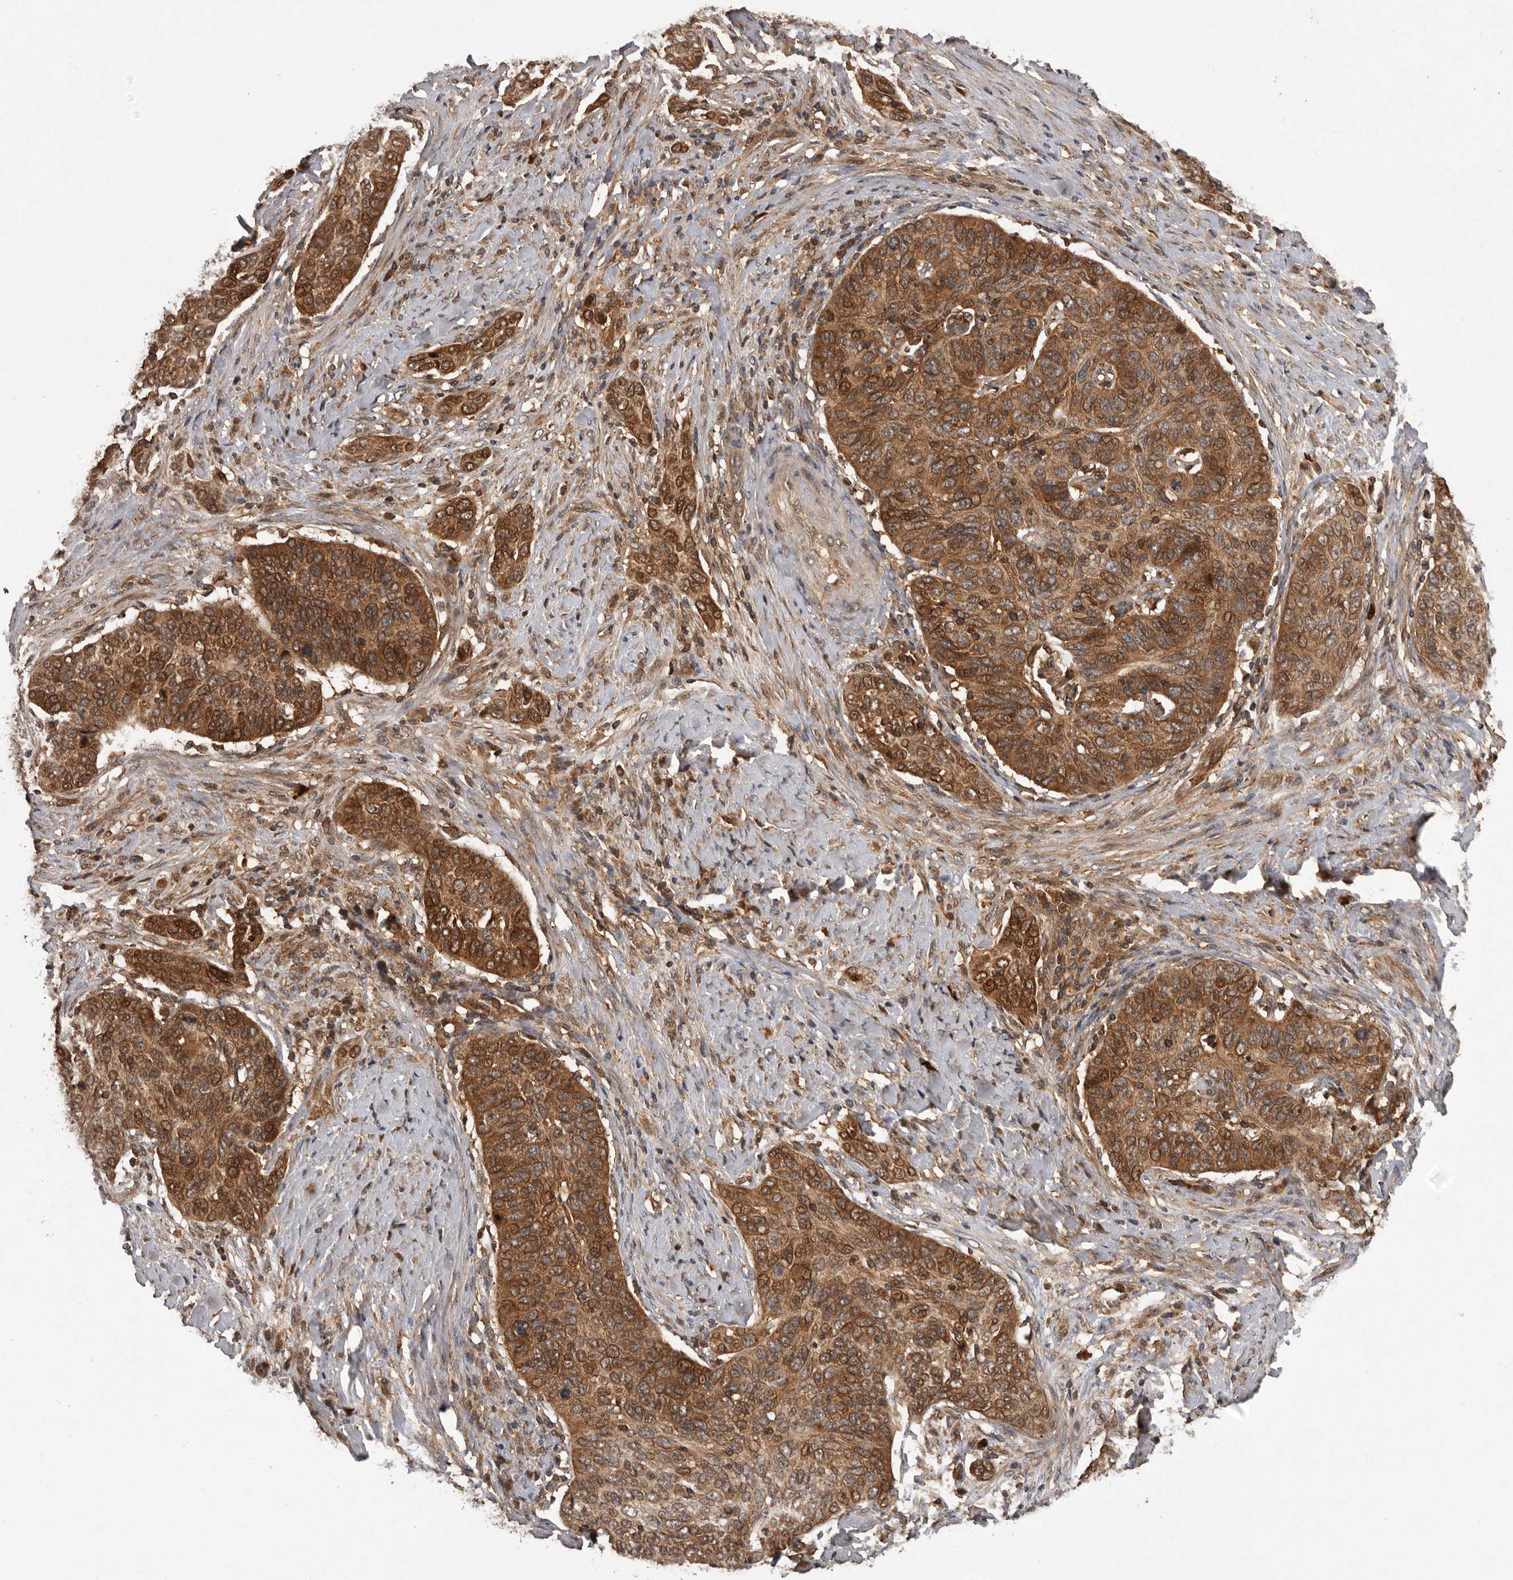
{"staining": {"intensity": "strong", "quantity": ">75%", "location": "cytoplasmic/membranous"}, "tissue": "cervical cancer", "cell_type": "Tumor cells", "image_type": "cancer", "snomed": [{"axis": "morphology", "description": "Squamous cell carcinoma, NOS"}, {"axis": "topography", "description": "Cervix"}], "caption": "DAB immunohistochemical staining of cervical cancer (squamous cell carcinoma) exhibits strong cytoplasmic/membranous protein staining in approximately >75% of tumor cells.", "gene": "SLC22A3", "patient": {"sex": "female", "age": 60}}